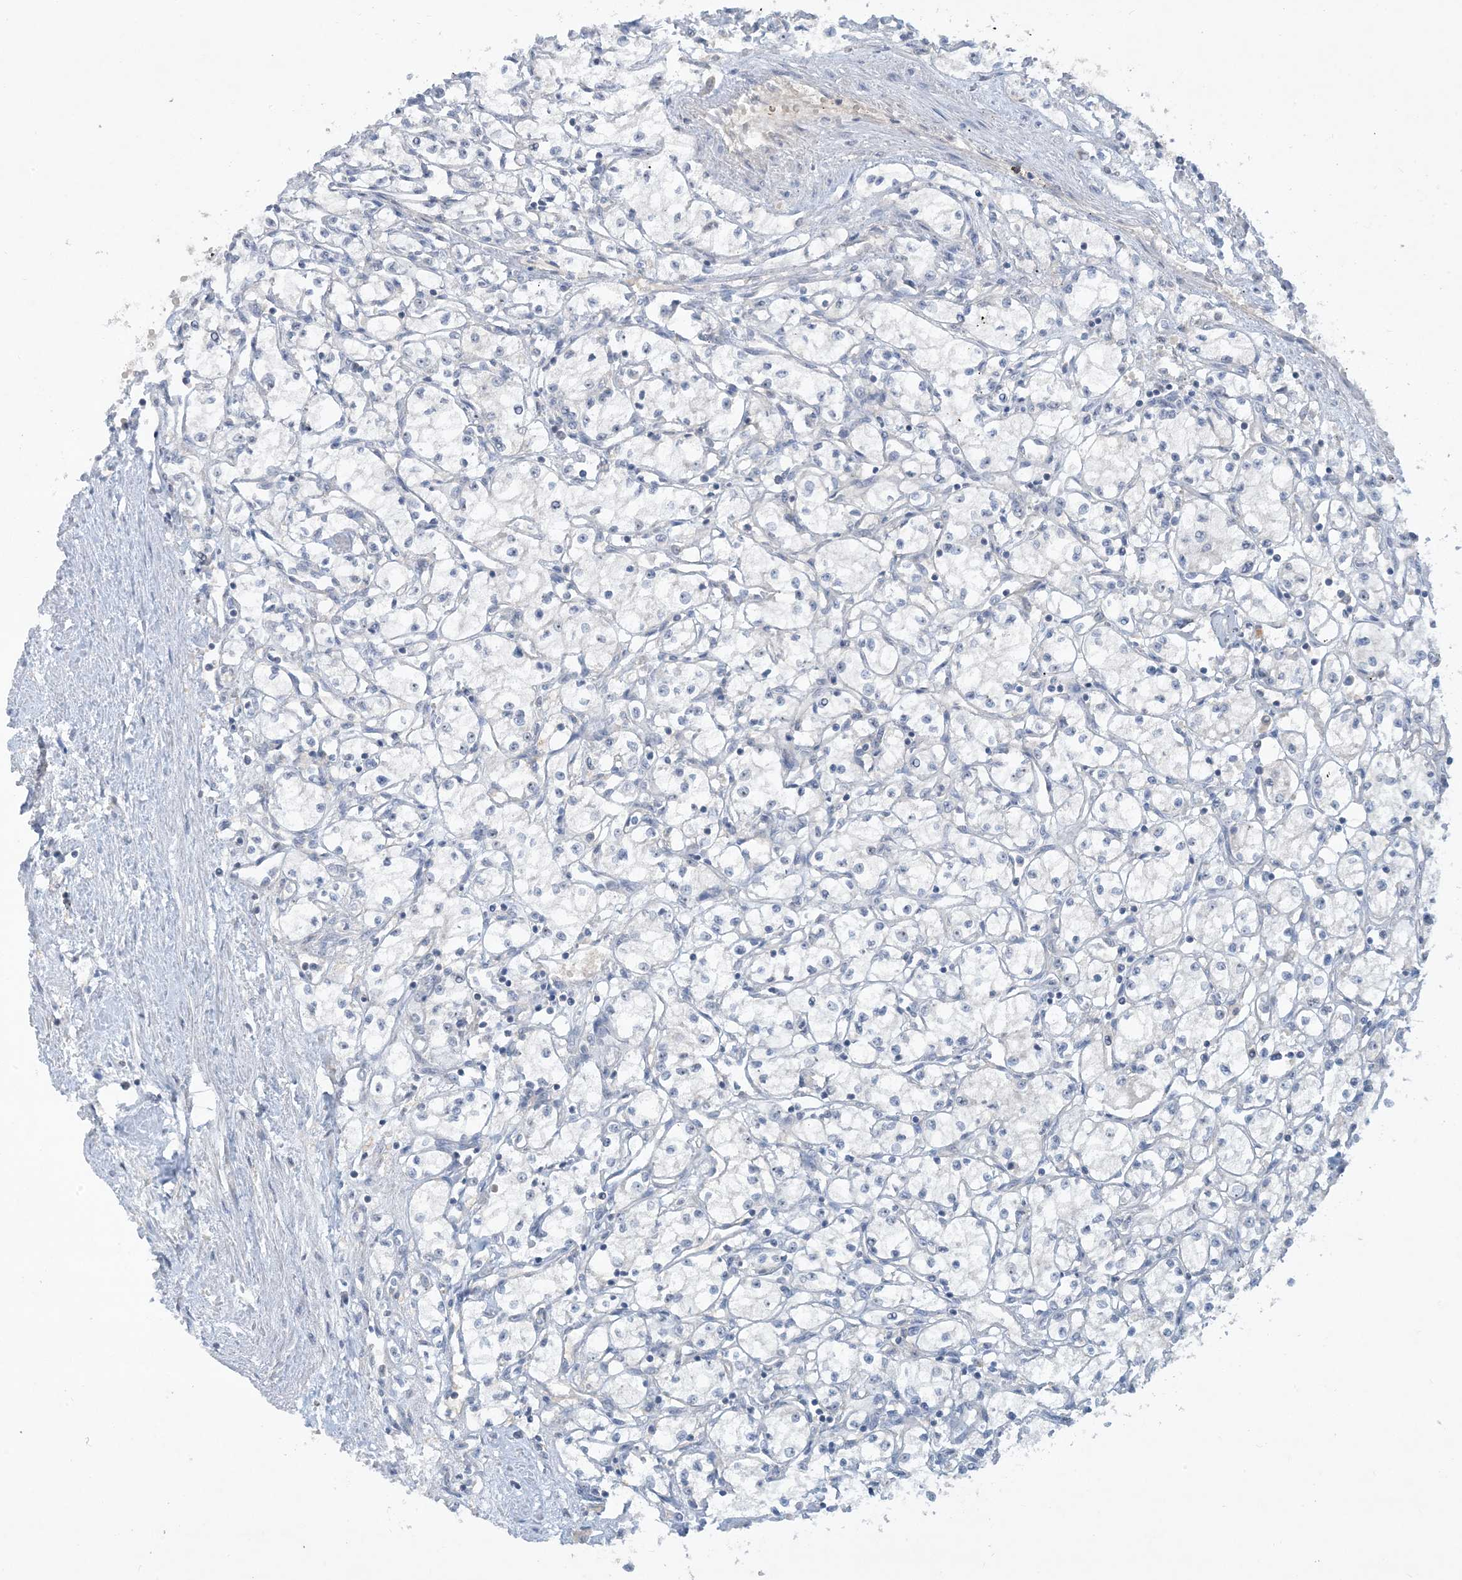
{"staining": {"intensity": "negative", "quantity": "none", "location": "none"}, "tissue": "renal cancer", "cell_type": "Tumor cells", "image_type": "cancer", "snomed": [{"axis": "morphology", "description": "Adenocarcinoma, NOS"}, {"axis": "topography", "description": "Kidney"}], "caption": "High magnification brightfield microscopy of renal adenocarcinoma stained with DAB (3,3'-diaminobenzidine) (brown) and counterstained with hematoxylin (blue): tumor cells show no significant positivity. (Brightfield microscopy of DAB (3,3'-diaminobenzidine) immunohistochemistry at high magnification).", "gene": "UBE2E1", "patient": {"sex": "male", "age": 59}}